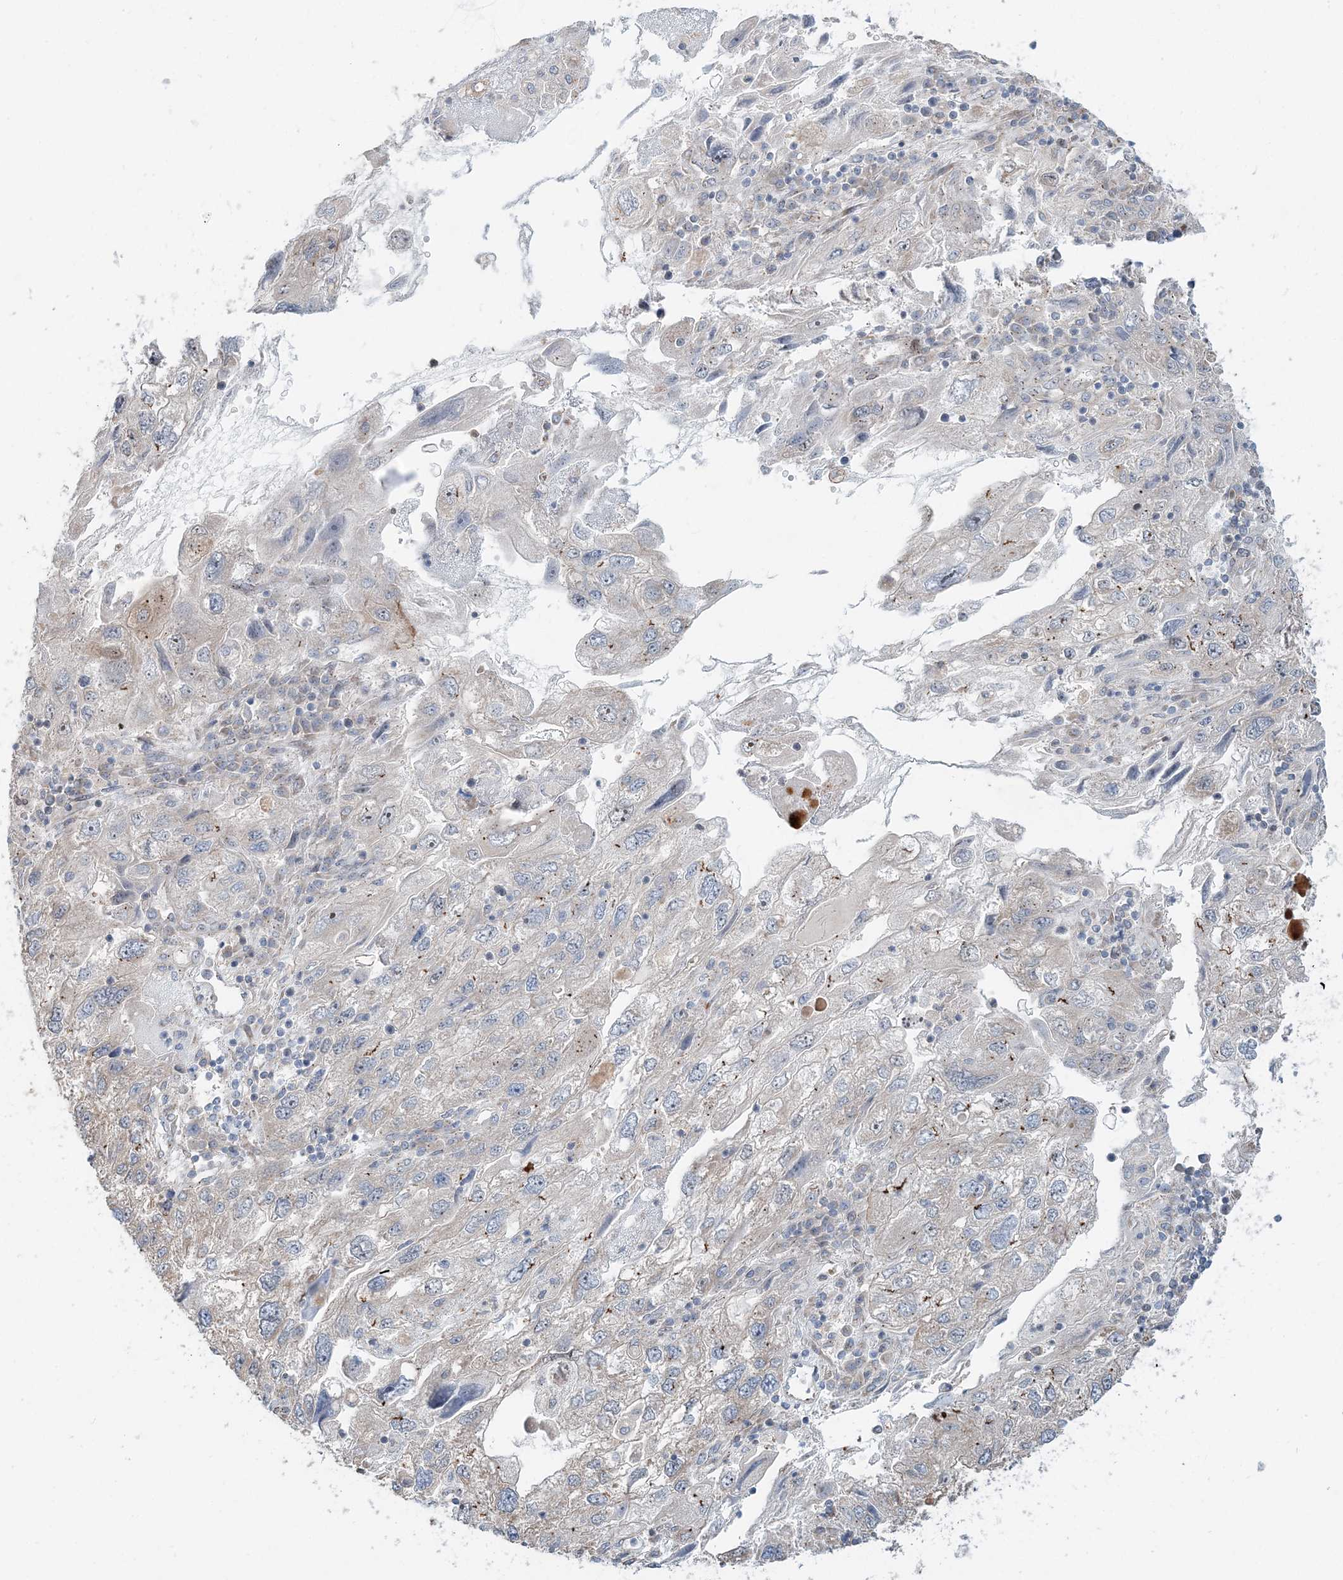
{"staining": {"intensity": "negative", "quantity": "none", "location": "none"}, "tissue": "endometrial cancer", "cell_type": "Tumor cells", "image_type": "cancer", "snomed": [{"axis": "morphology", "description": "Adenocarcinoma, NOS"}, {"axis": "topography", "description": "Endometrium"}], "caption": "Endometrial cancer (adenocarcinoma) stained for a protein using immunohistochemistry shows no positivity tumor cells.", "gene": "CXXC5", "patient": {"sex": "female", "age": 49}}